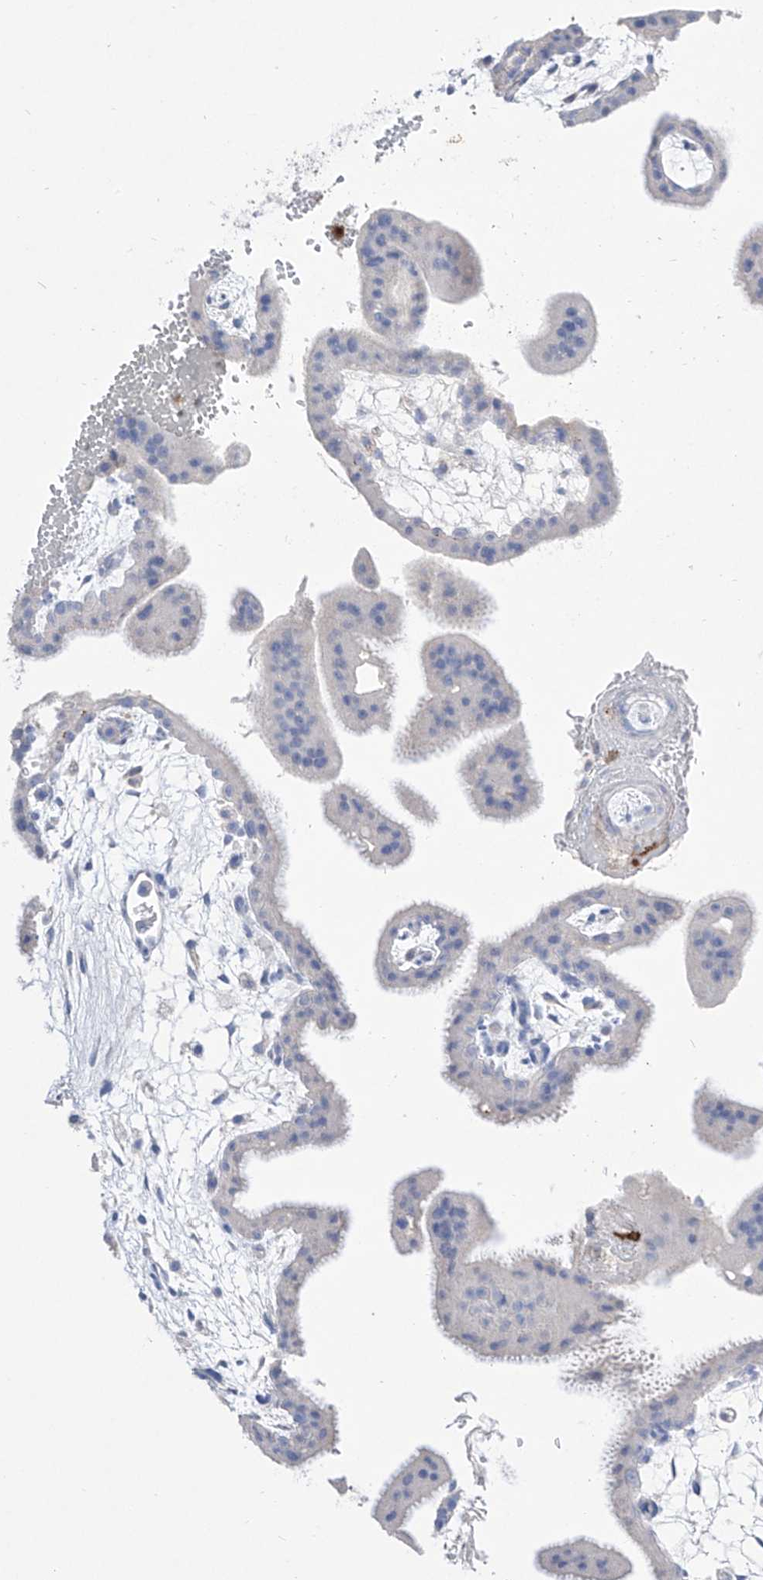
{"staining": {"intensity": "negative", "quantity": "none", "location": "none"}, "tissue": "placenta", "cell_type": "Decidual cells", "image_type": "normal", "snomed": [{"axis": "morphology", "description": "Normal tissue, NOS"}, {"axis": "topography", "description": "Placenta"}], "caption": "The image exhibits no staining of decidual cells in unremarkable placenta. (Brightfield microscopy of DAB immunohistochemistry at high magnification).", "gene": "TM7SF2", "patient": {"sex": "female", "age": 35}}